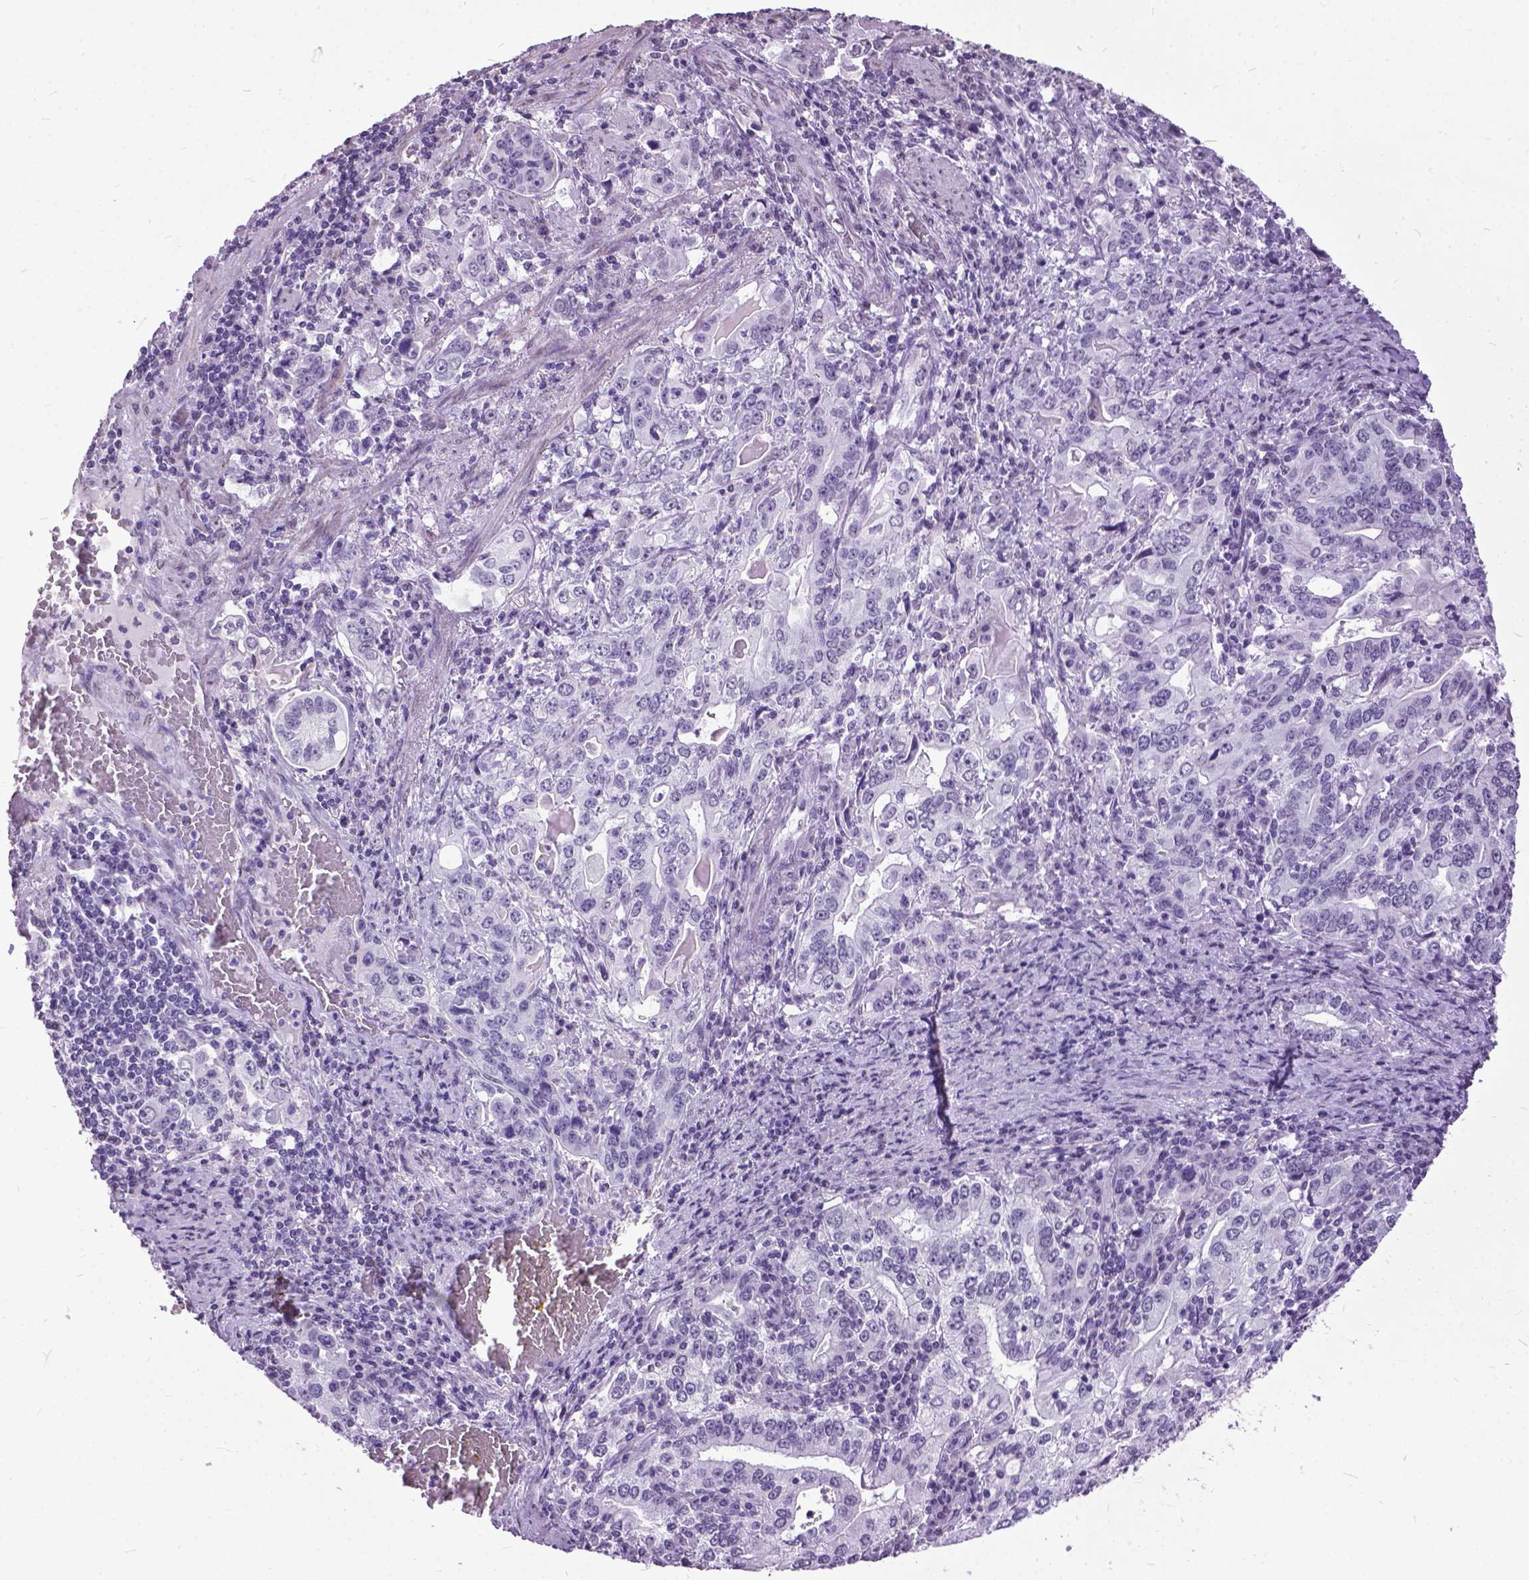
{"staining": {"intensity": "negative", "quantity": "none", "location": "none"}, "tissue": "stomach cancer", "cell_type": "Tumor cells", "image_type": "cancer", "snomed": [{"axis": "morphology", "description": "Adenocarcinoma, NOS"}, {"axis": "topography", "description": "Stomach, lower"}], "caption": "Protein analysis of stomach adenocarcinoma exhibits no significant staining in tumor cells.", "gene": "MARCHF10", "patient": {"sex": "female", "age": 72}}